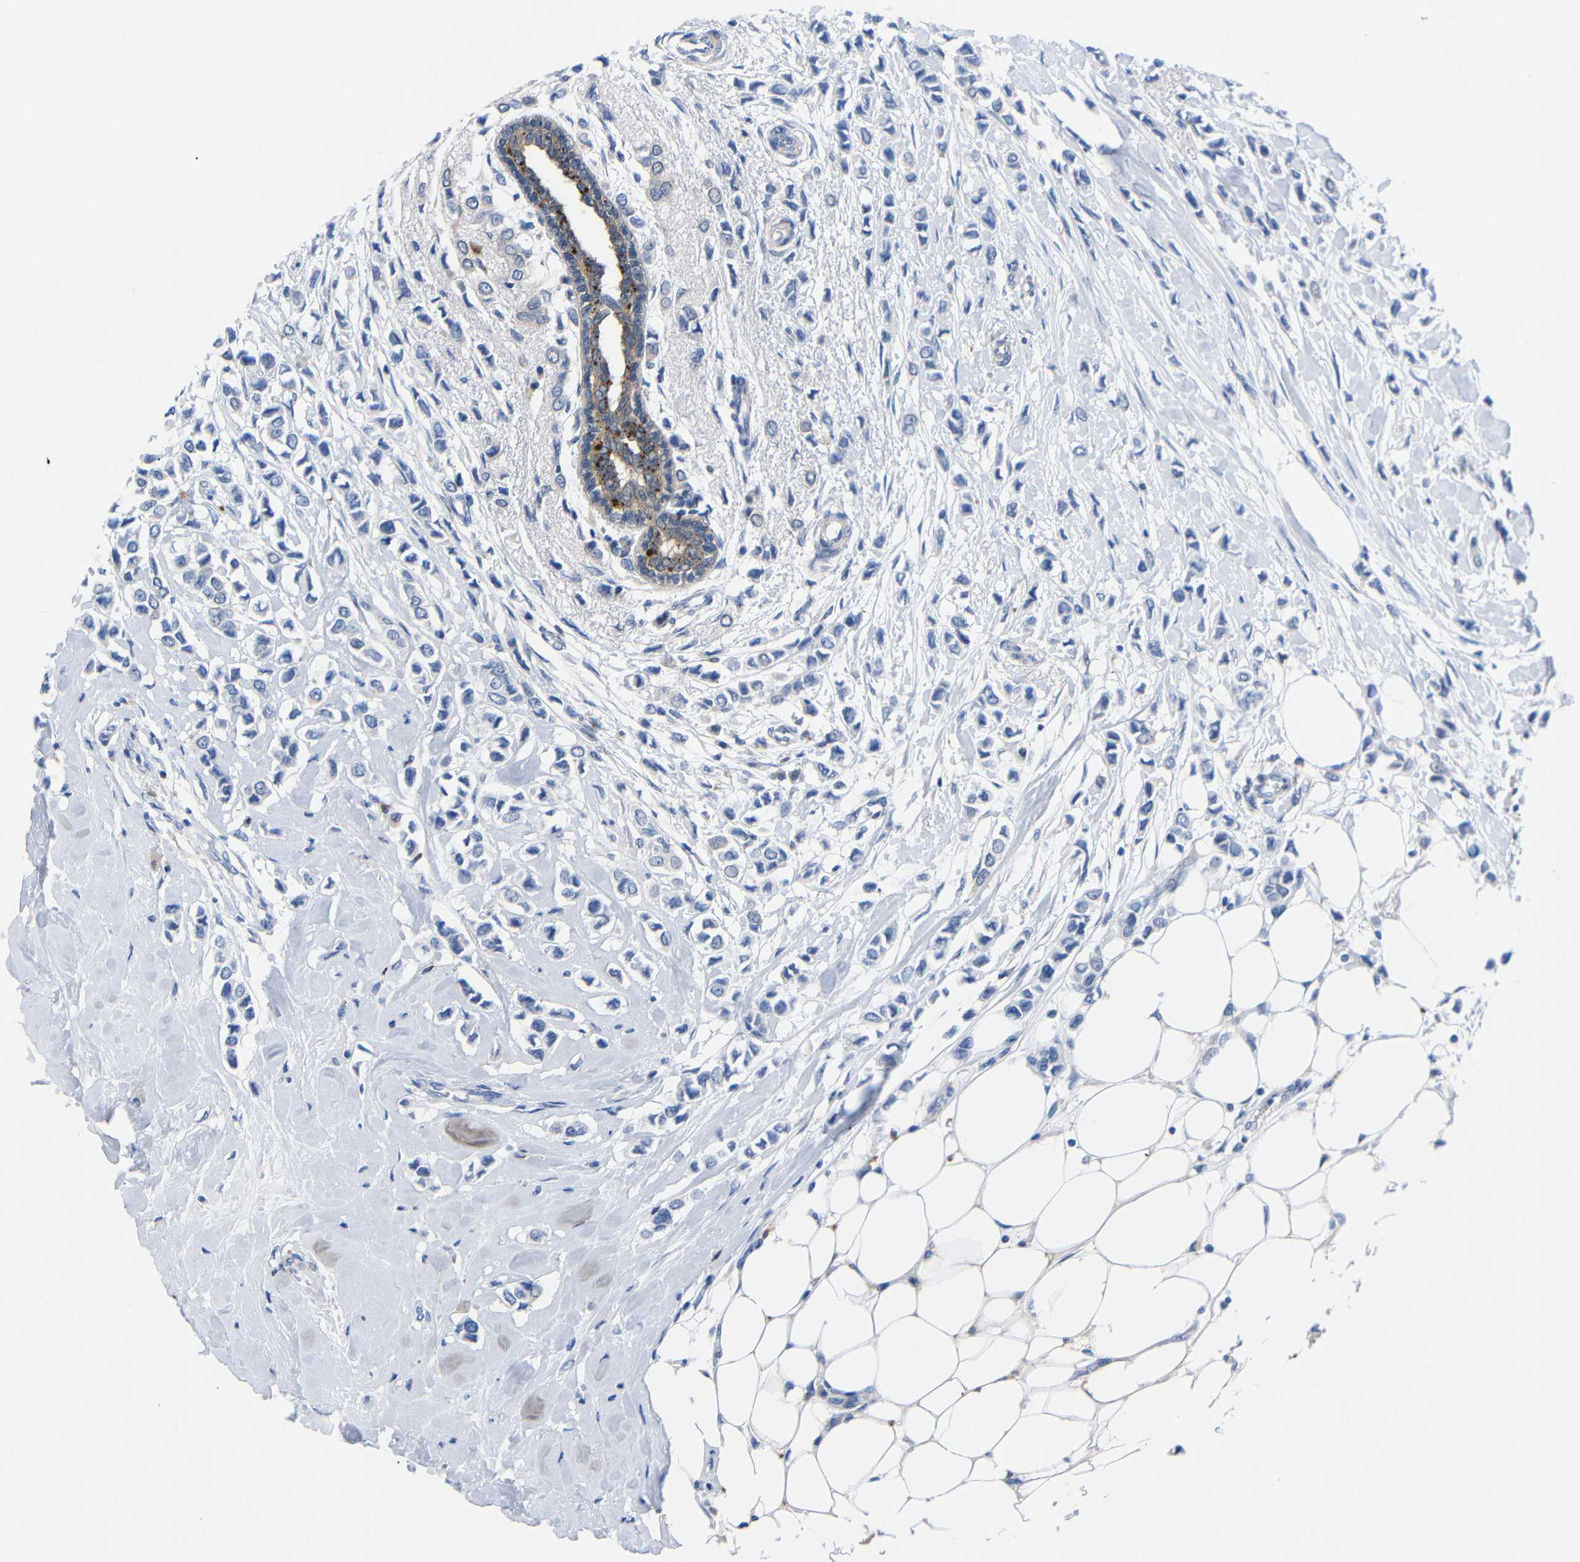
{"staining": {"intensity": "negative", "quantity": "none", "location": "none"}, "tissue": "breast cancer", "cell_type": "Tumor cells", "image_type": "cancer", "snomed": [{"axis": "morphology", "description": "Lobular carcinoma"}, {"axis": "topography", "description": "Breast"}], "caption": "IHC micrograph of neoplastic tissue: human breast cancer (lobular carcinoma) stained with DAB (3,3'-diaminobenzidine) reveals no significant protein staining in tumor cells. (DAB immunohistochemistry (IHC) with hematoxylin counter stain).", "gene": "PEBP1", "patient": {"sex": "female", "age": 51}}